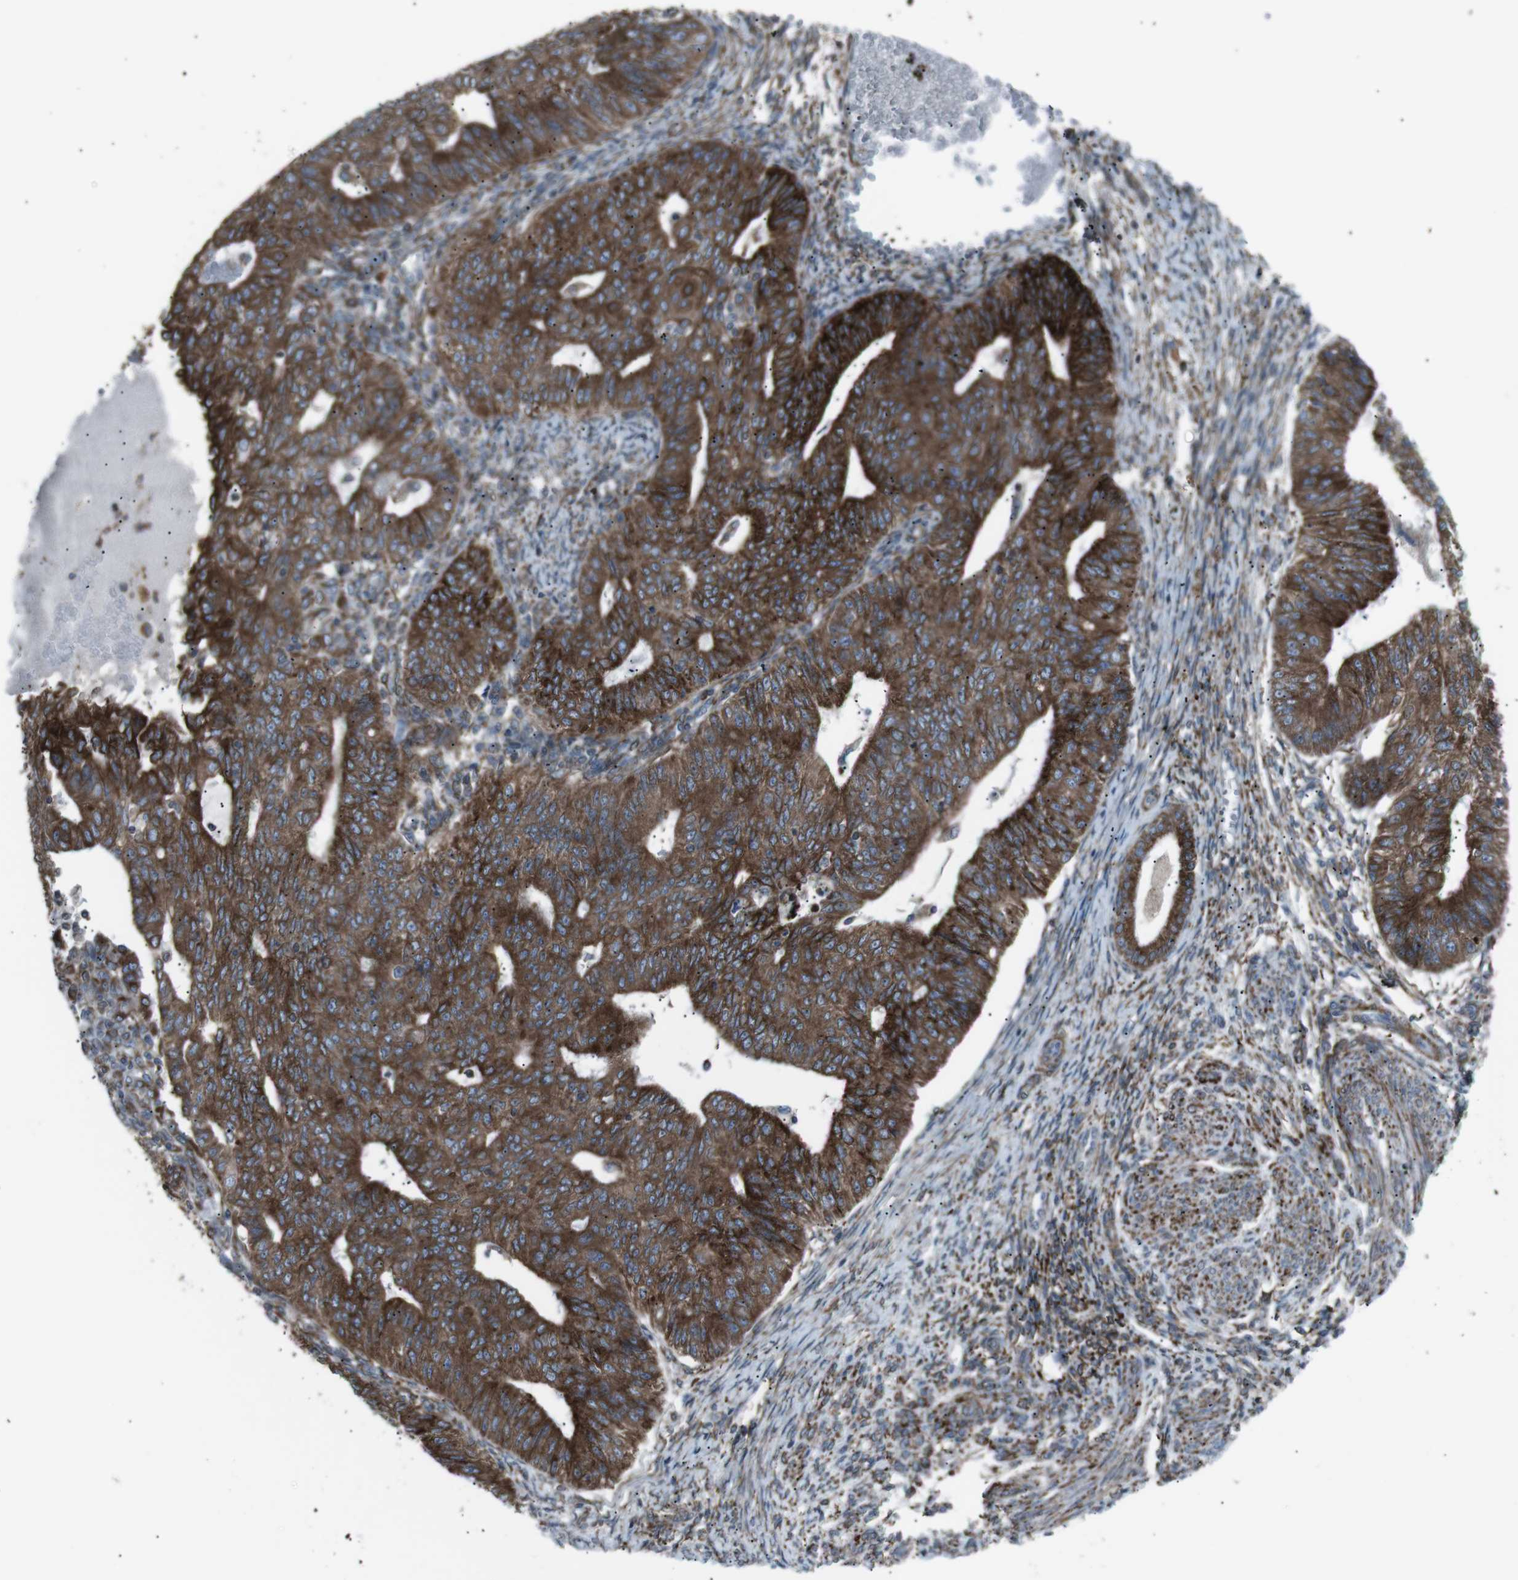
{"staining": {"intensity": "strong", "quantity": ">75%", "location": "cytoplasmic/membranous"}, "tissue": "endometrial cancer", "cell_type": "Tumor cells", "image_type": "cancer", "snomed": [{"axis": "morphology", "description": "Adenocarcinoma, NOS"}, {"axis": "topography", "description": "Endometrium"}], "caption": "Protein expression analysis of human adenocarcinoma (endometrial) reveals strong cytoplasmic/membranous positivity in about >75% of tumor cells. (DAB = brown stain, brightfield microscopy at high magnification).", "gene": "LNPK", "patient": {"sex": "female", "age": 32}}